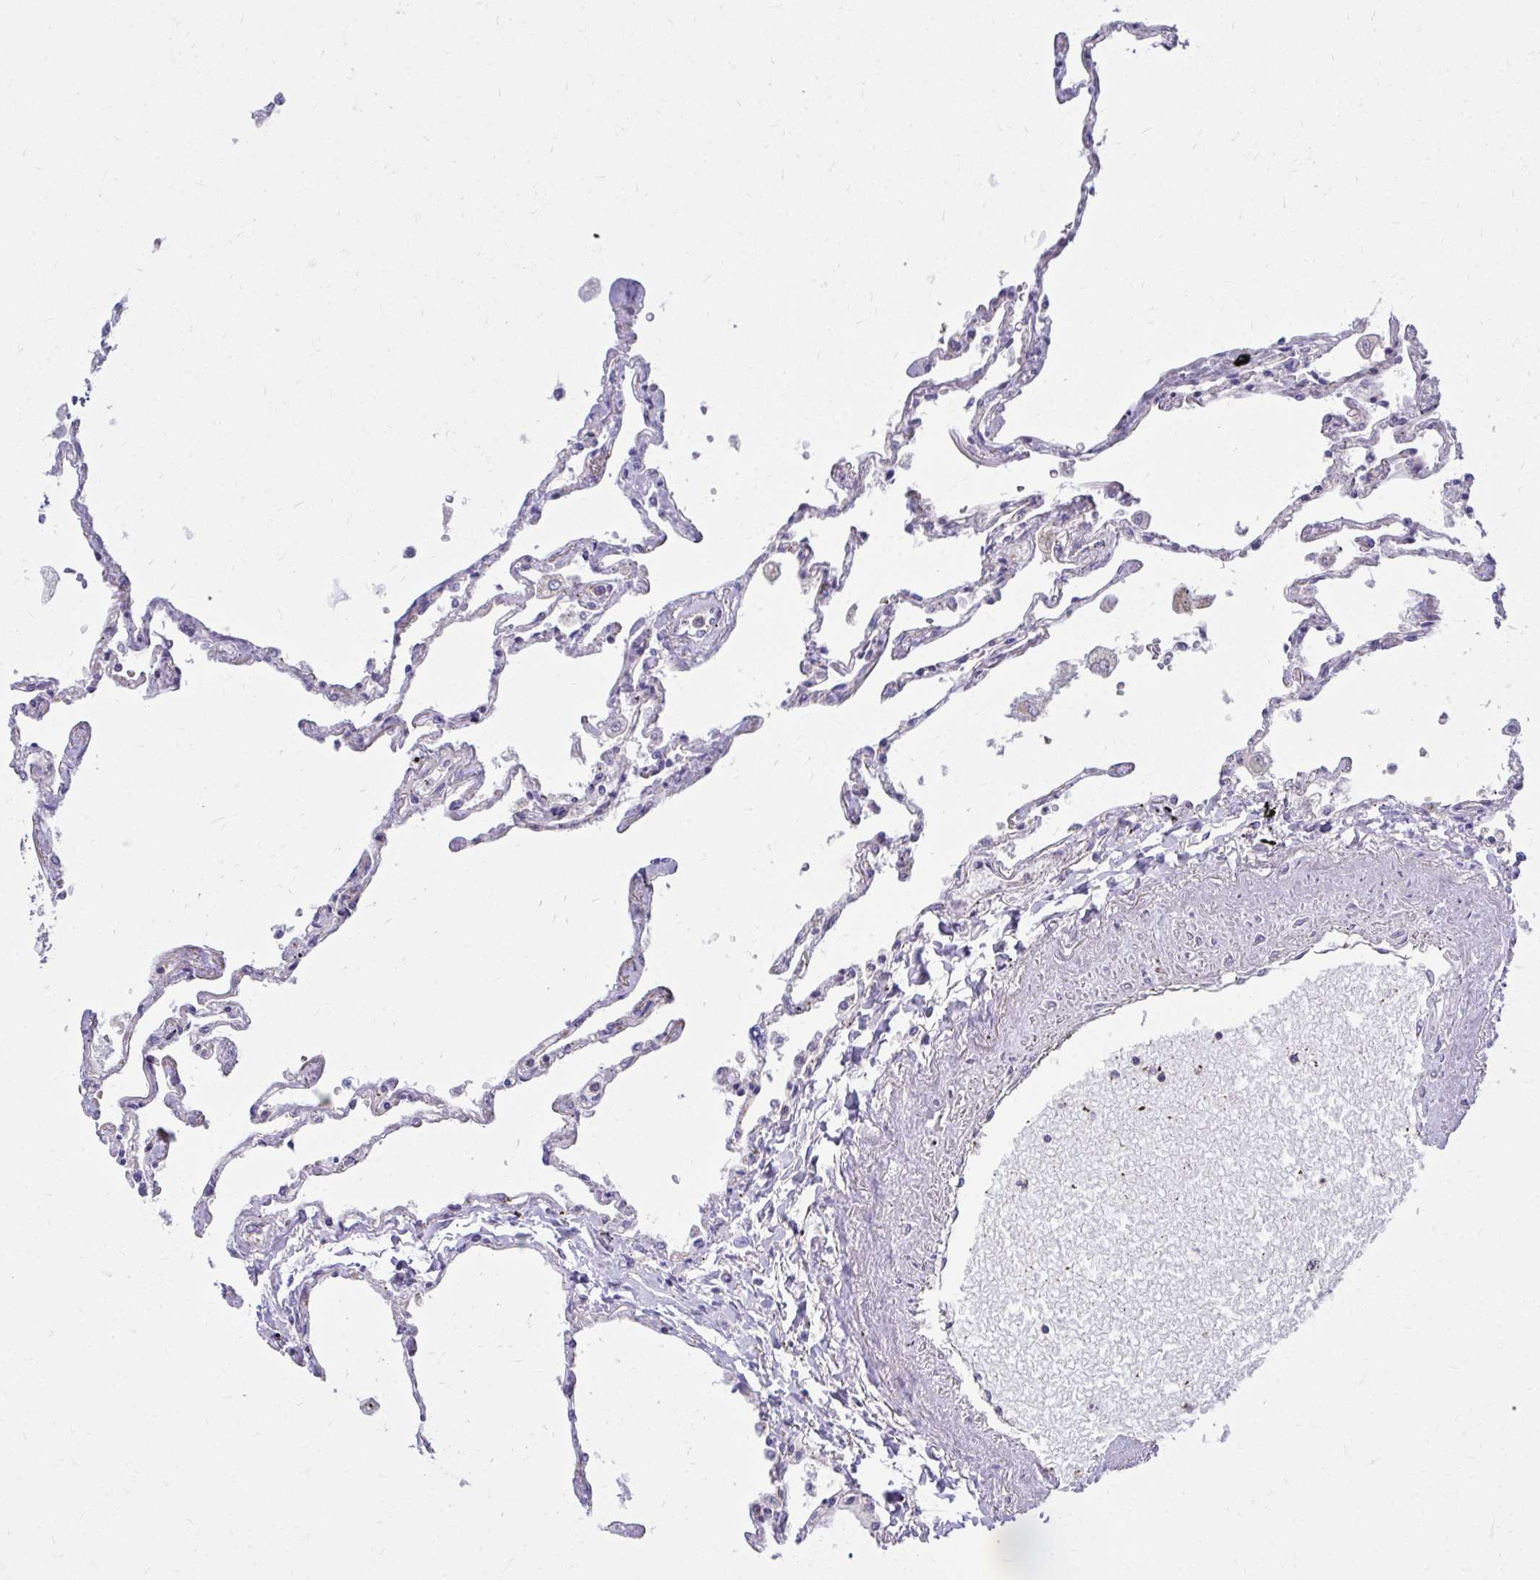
{"staining": {"intensity": "negative", "quantity": "none", "location": "none"}, "tissue": "lung", "cell_type": "Alveolar cells", "image_type": "normal", "snomed": [{"axis": "morphology", "description": "Normal tissue, NOS"}, {"axis": "topography", "description": "Lung"}], "caption": "DAB immunohistochemical staining of unremarkable human lung exhibits no significant expression in alveolar cells. (Brightfield microscopy of DAB immunohistochemistry (IHC) at high magnification).", "gene": "C16orf54", "patient": {"sex": "female", "age": 67}}